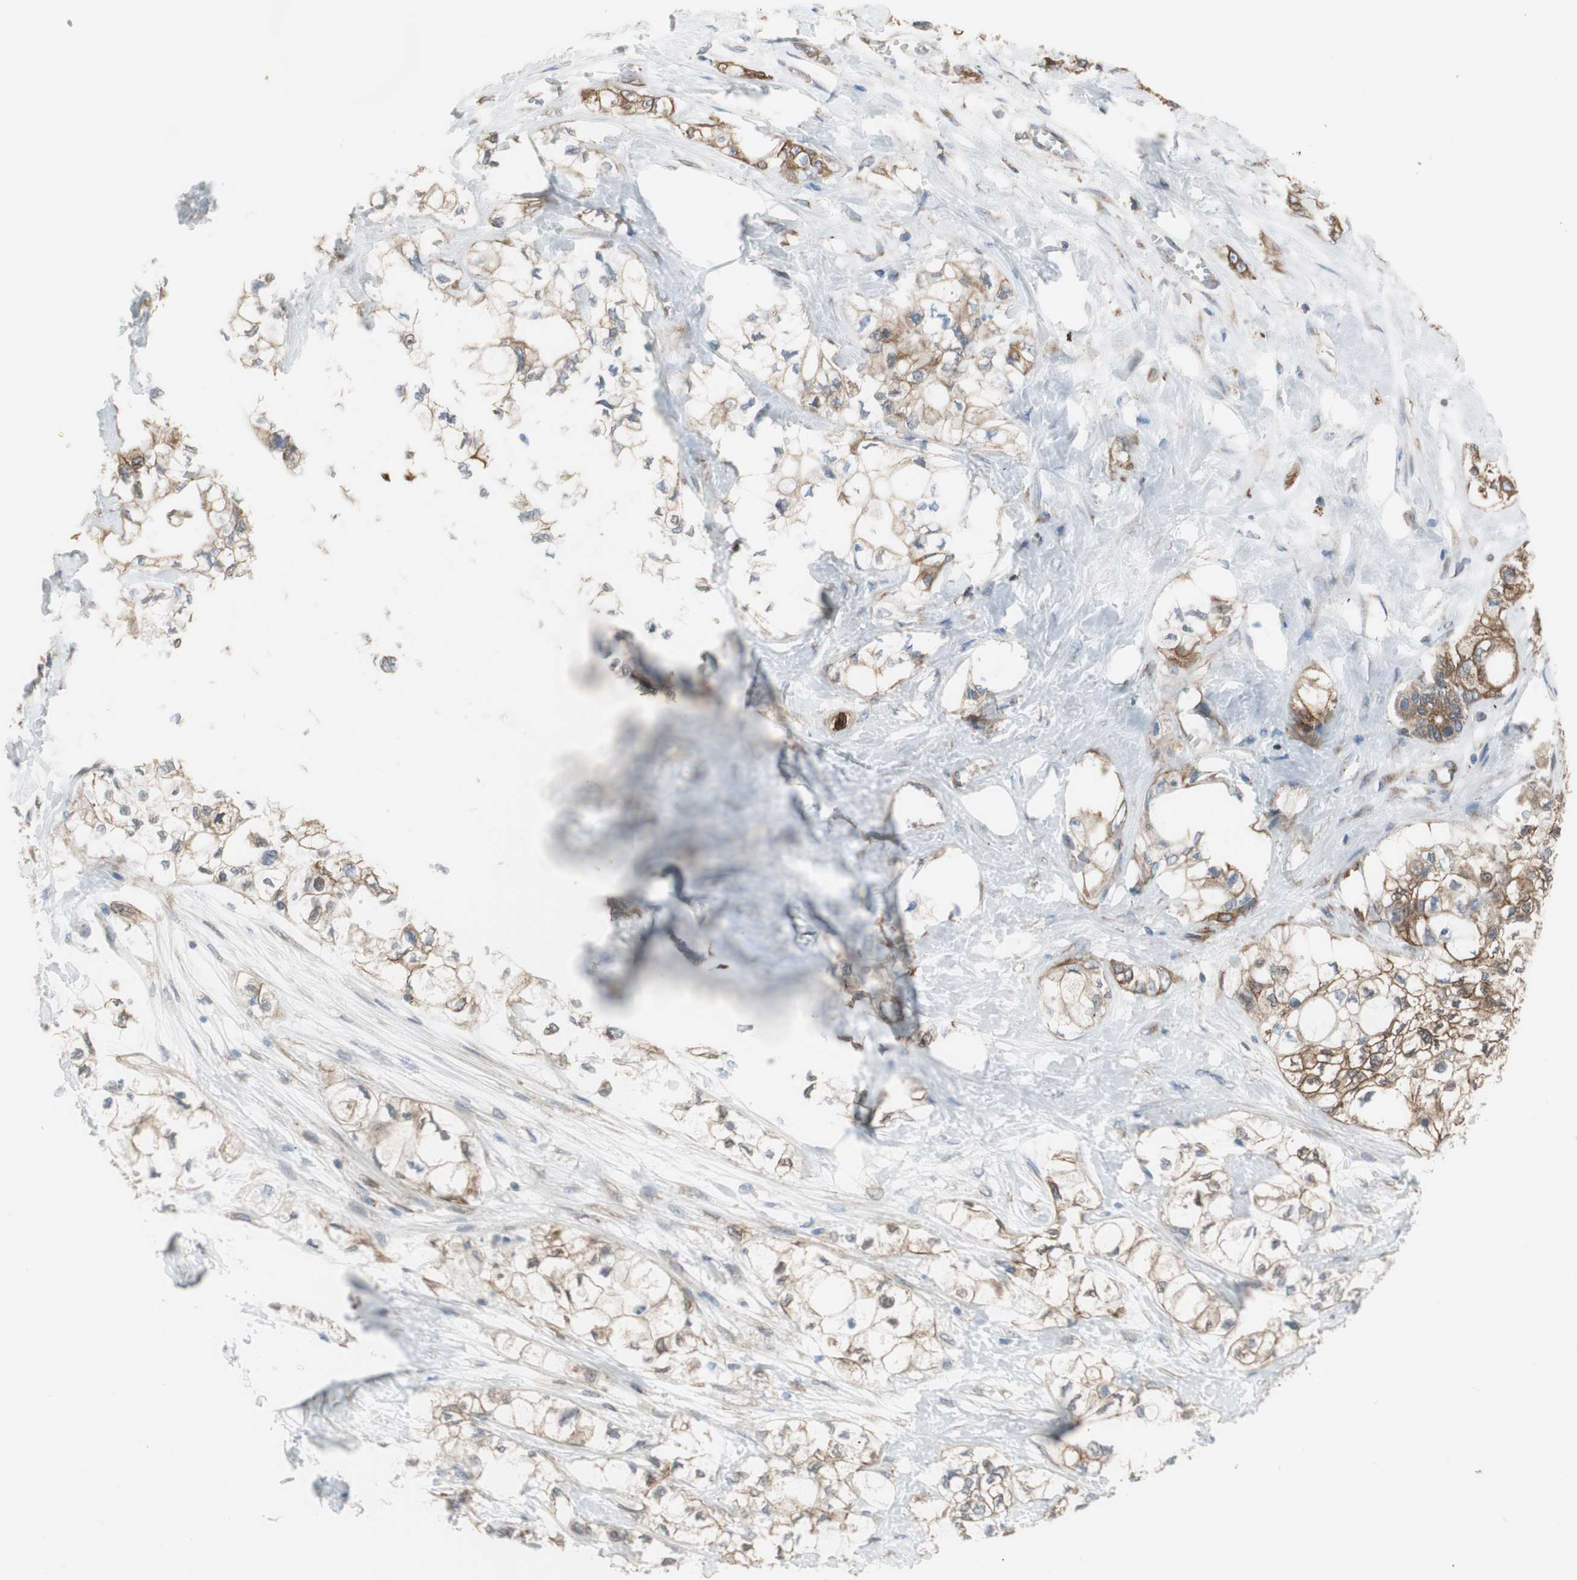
{"staining": {"intensity": "moderate", "quantity": ">75%", "location": "cytoplasmic/membranous"}, "tissue": "pancreatic cancer", "cell_type": "Tumor cells", "image_type": "cancer", "snomed": [{"axis": "morphology", "description": "Adenocarcinoma, NOS"}, {"axis": "topography", "description": "Pancreas"}], "caption": "Protein staining shows moderate cytoplasmic/membranous staining in approximately >75% of tumor cells in pancreatic cancer (adenocarcinoma).", "gene": "CLCC1", "patient": {"sex": "male", "age": 70}}